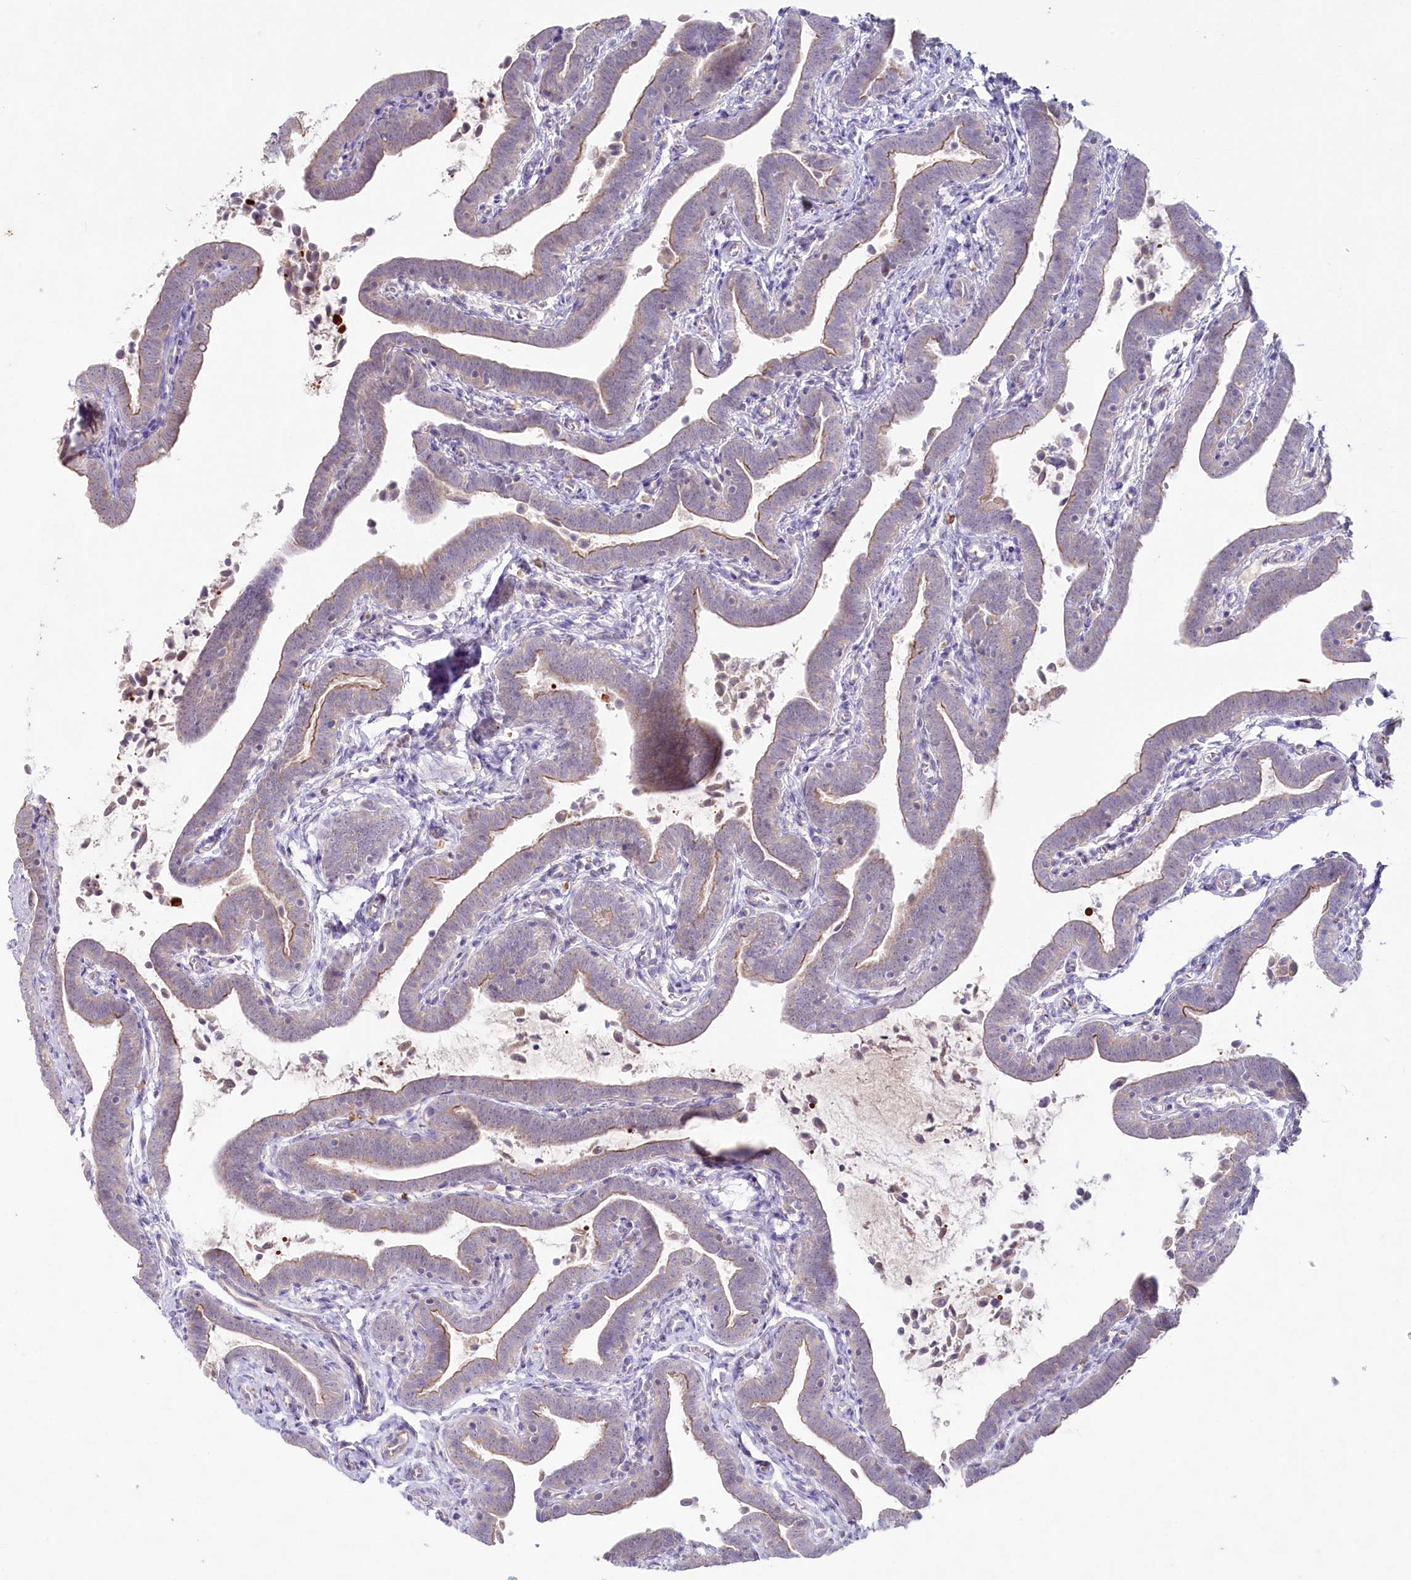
{"staining": {"intensity": "moderate", "quantity": ">75%", "location": "cytoplasmic/membranous"}, "tissue": "fallopian tube", "cell_type": "Glandular cells", "image_type": "normal", "snomed": [{"axis": "morphology", "description": "Normal tissue, NOS"}, {"axis": "topography", "description": "Fallopian tube"}], "caption": "Protein expression analysis of benign human fallopian tube reveals moderate cytoplasmic/membranous staining in about >75% of glandular cells. (Stains: DAB in brown, nuclei in blue, Microscopy: brightfield microscopy at high magnification).", "gene": "TNIP1", "patient": {"sex": "female", "age": 36}}